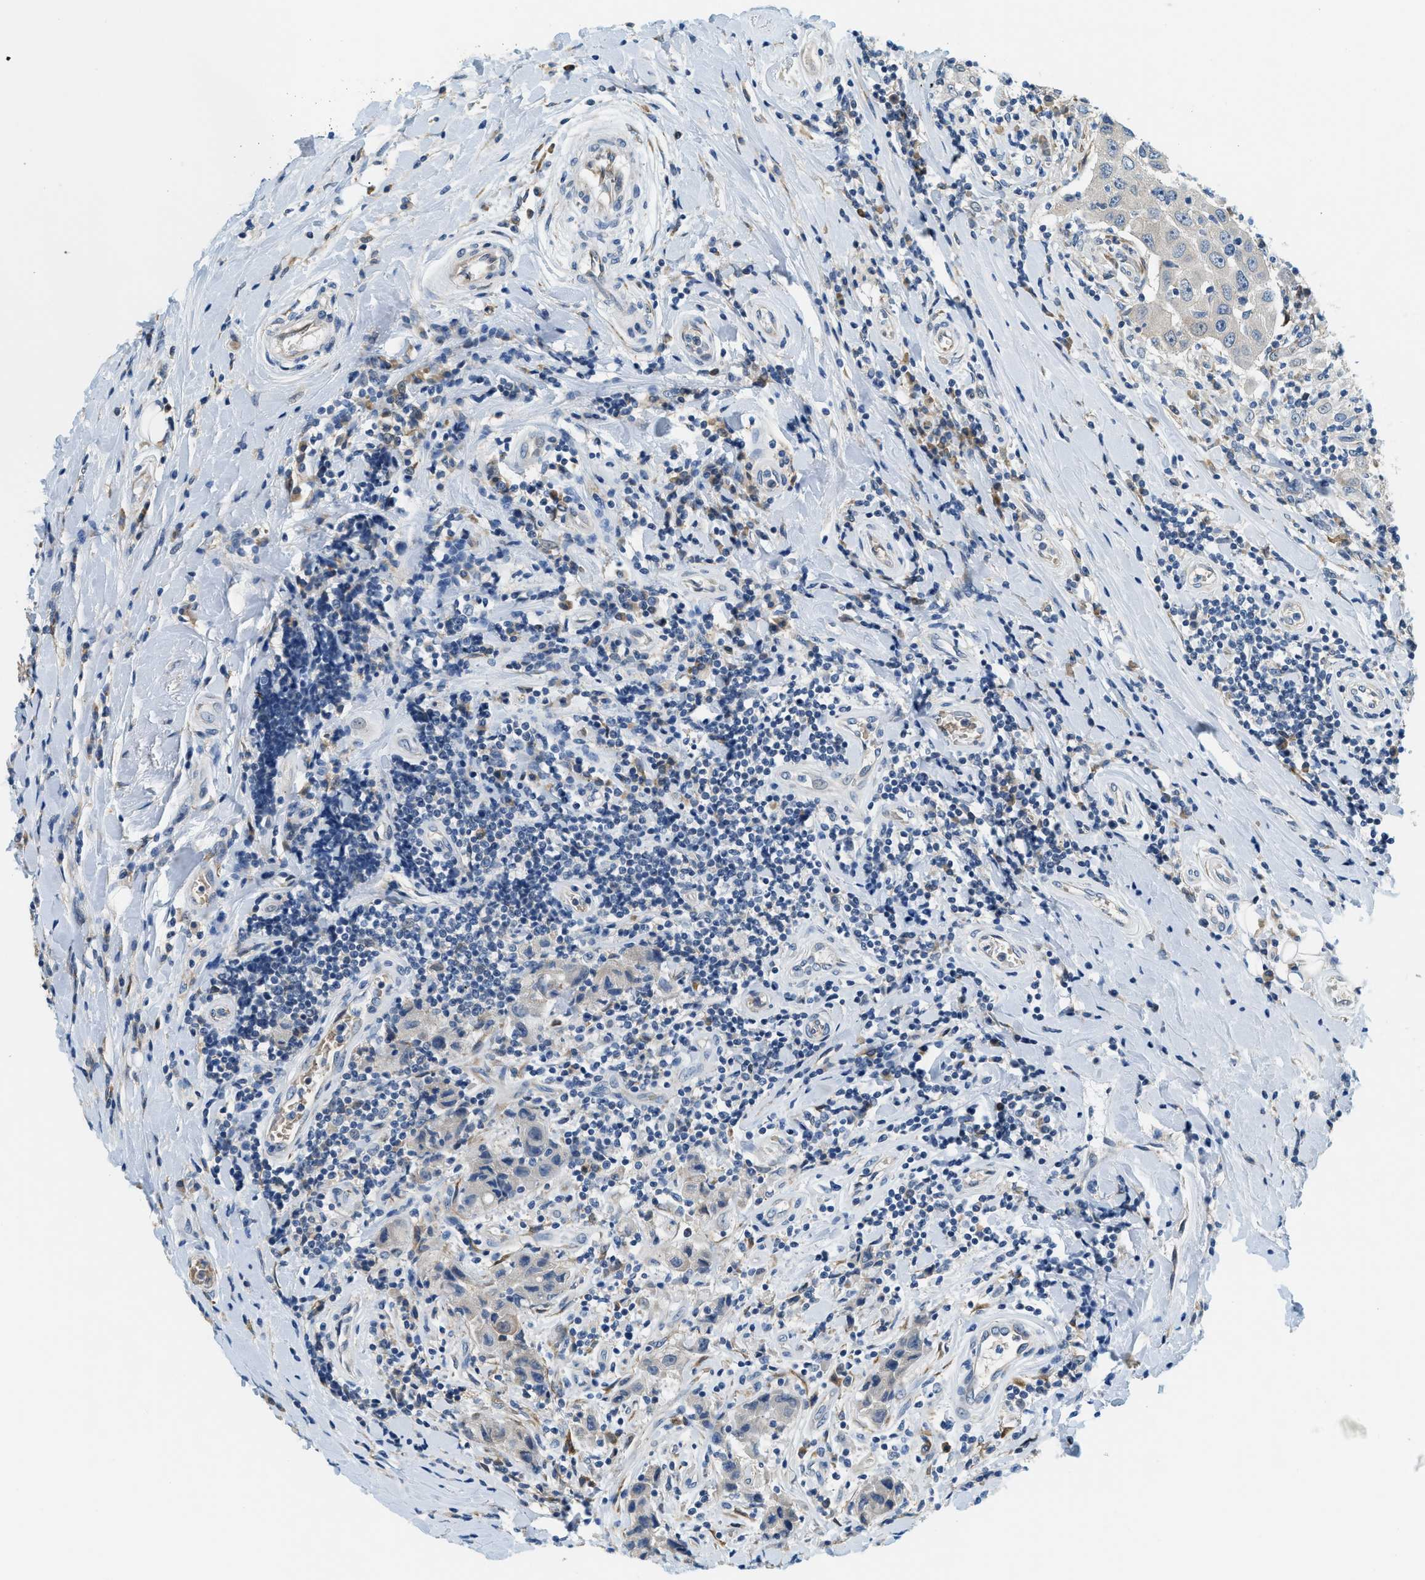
{"staining": {"intensity": "negative", "quantity": "none", "location": "none"}, "tissue": "breast cancer", "cell_type": "Tumor cells", "image_type": "cancer", "snomed": [{"axis": "morphology", "description": "Duct carcinoma"}, {"axis": "topography", "description": "Breast"}], "caption": "IHC of human breast cancer exhibits no expression in tumor cells.", "gene": "CYTH2", "patient": {"sex": "female", "age": 27}}